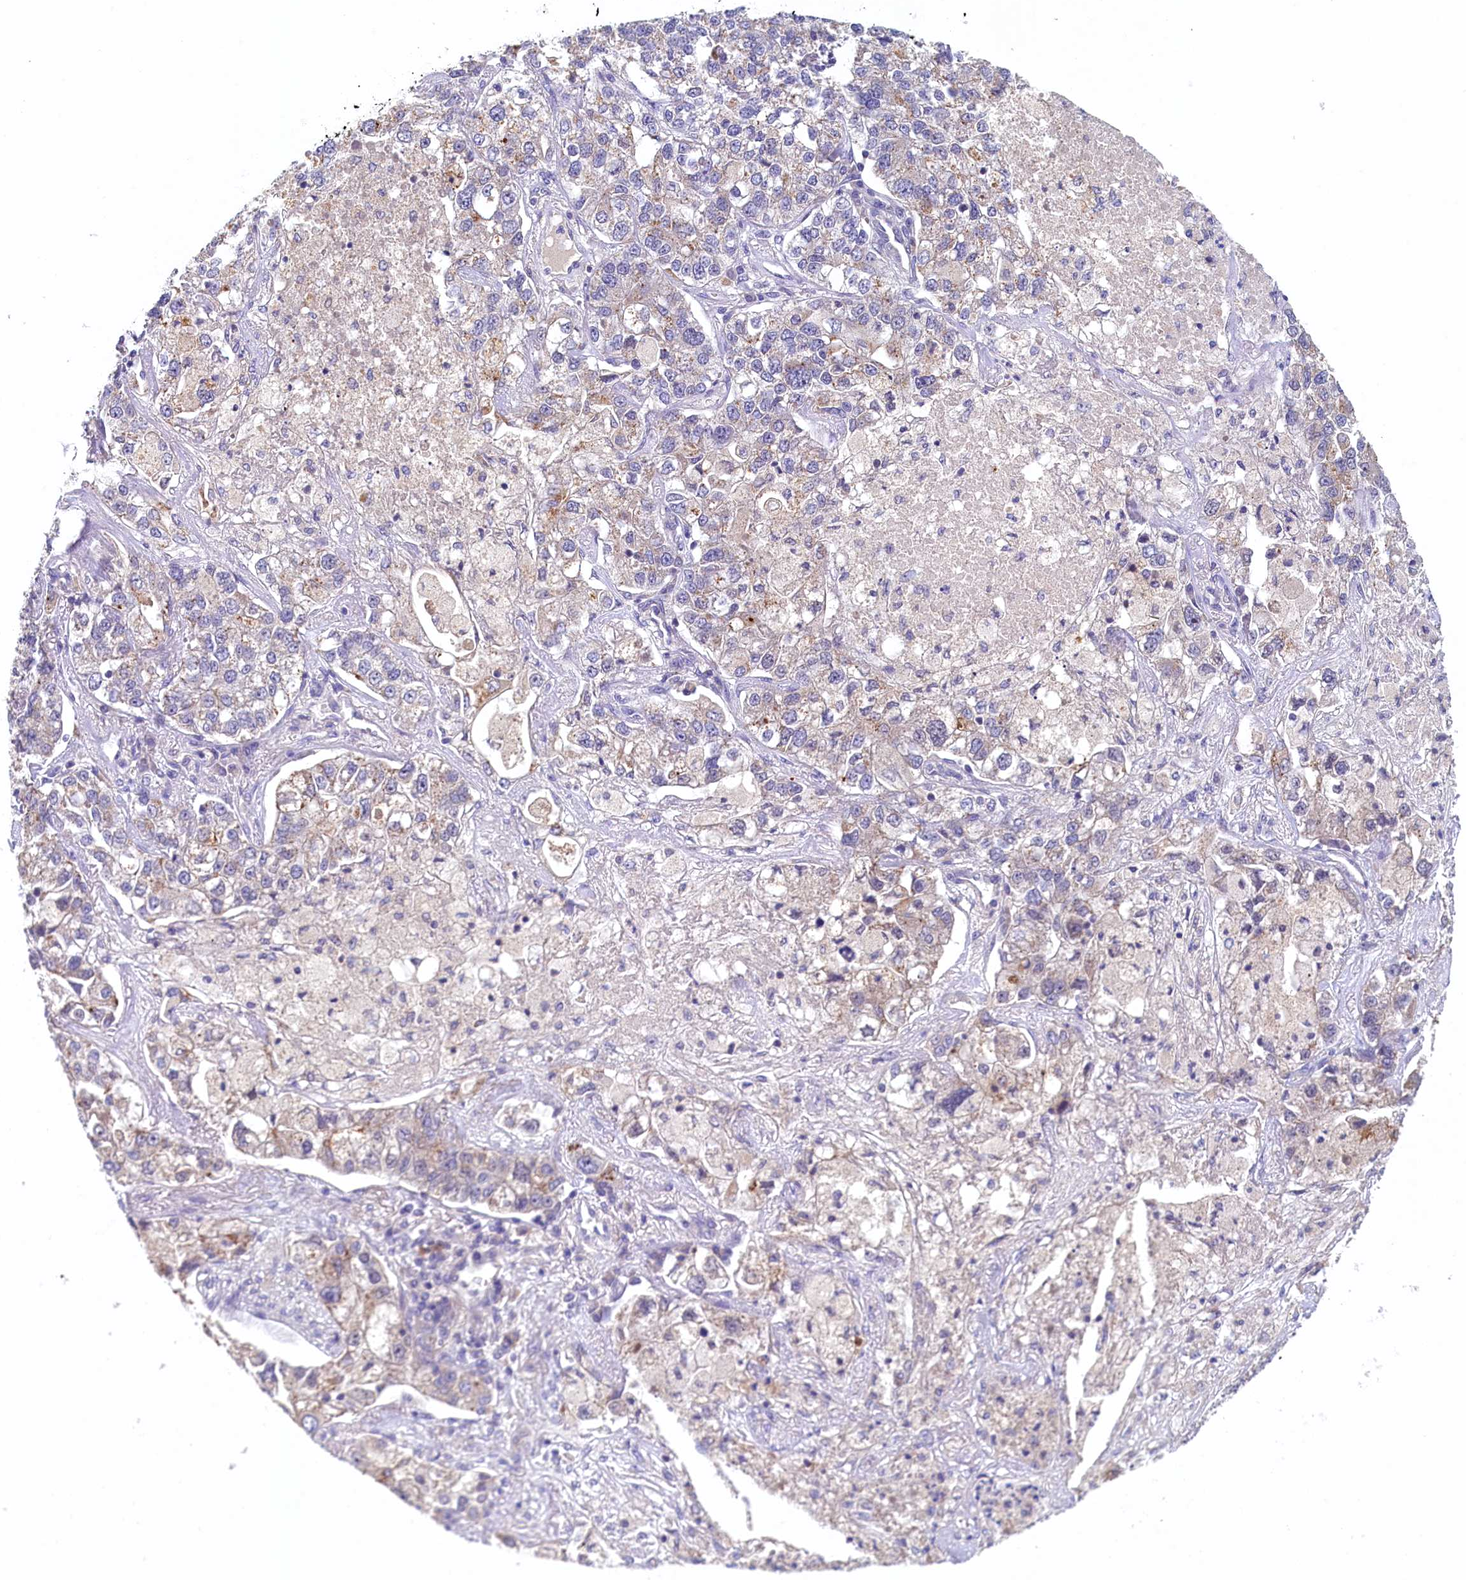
{"staining": {"intensity": "moderate", "quantity": "<25%", "location": "cytoplasmic/membranous"}, "tissue": "lung cancer", "cell_type": "Tumor cells", "image_type": "cancer", "snomed": [{"axis": "morphology", "description": "Adenocarcinoma, NOS"}, {"axis": "topography", "description": "Lung"}], "caption": "Tumor cells reveal low levels of moderate cytoplasmic/membranous positivity in about <25% of cells in human lung cancer (adenocarcinoma).", "gene": "NUBP2", "patient": {"sex": "male", "age": 49}}